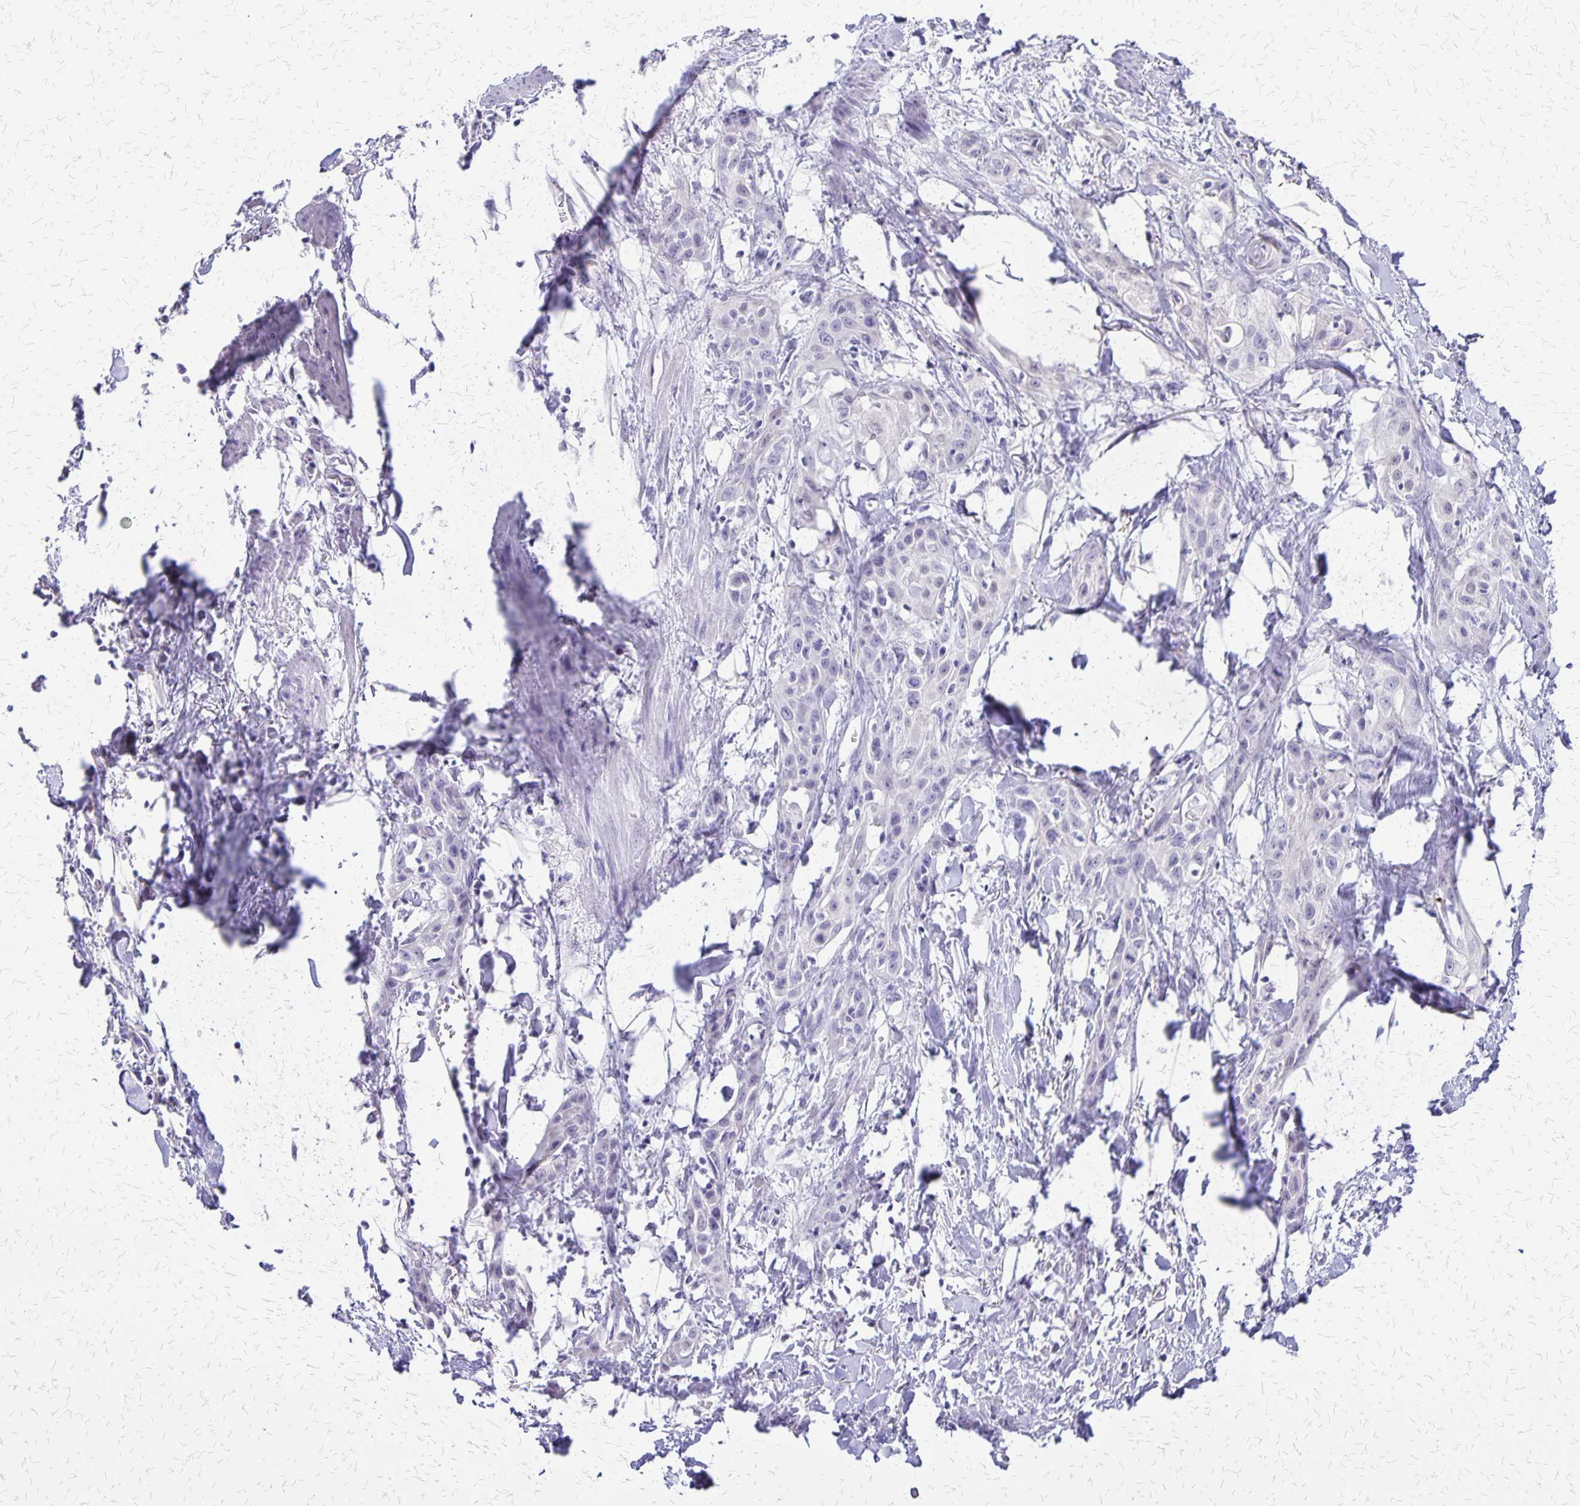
{"staining": {"intensity": "negative", "quantity": "none", "location": "none"}, "tissue": "skin cancer", "cell_type": "Tumor cells", "image_type": "cancer", "snomed": [{"axis": "morphology", "description": "Squamous cell carcinoma, NOS"}, {"axis": "topography", "description": "Skin"}, {"axis": "topography", "description": "Anal"}], "caption": "Skin cancer (squamous cell carcinoma) was stained to show a protein in brown. There is no significant expression in tumor cells.", "gene": "SI", "patient": {"sex": "male", "age": 64}}